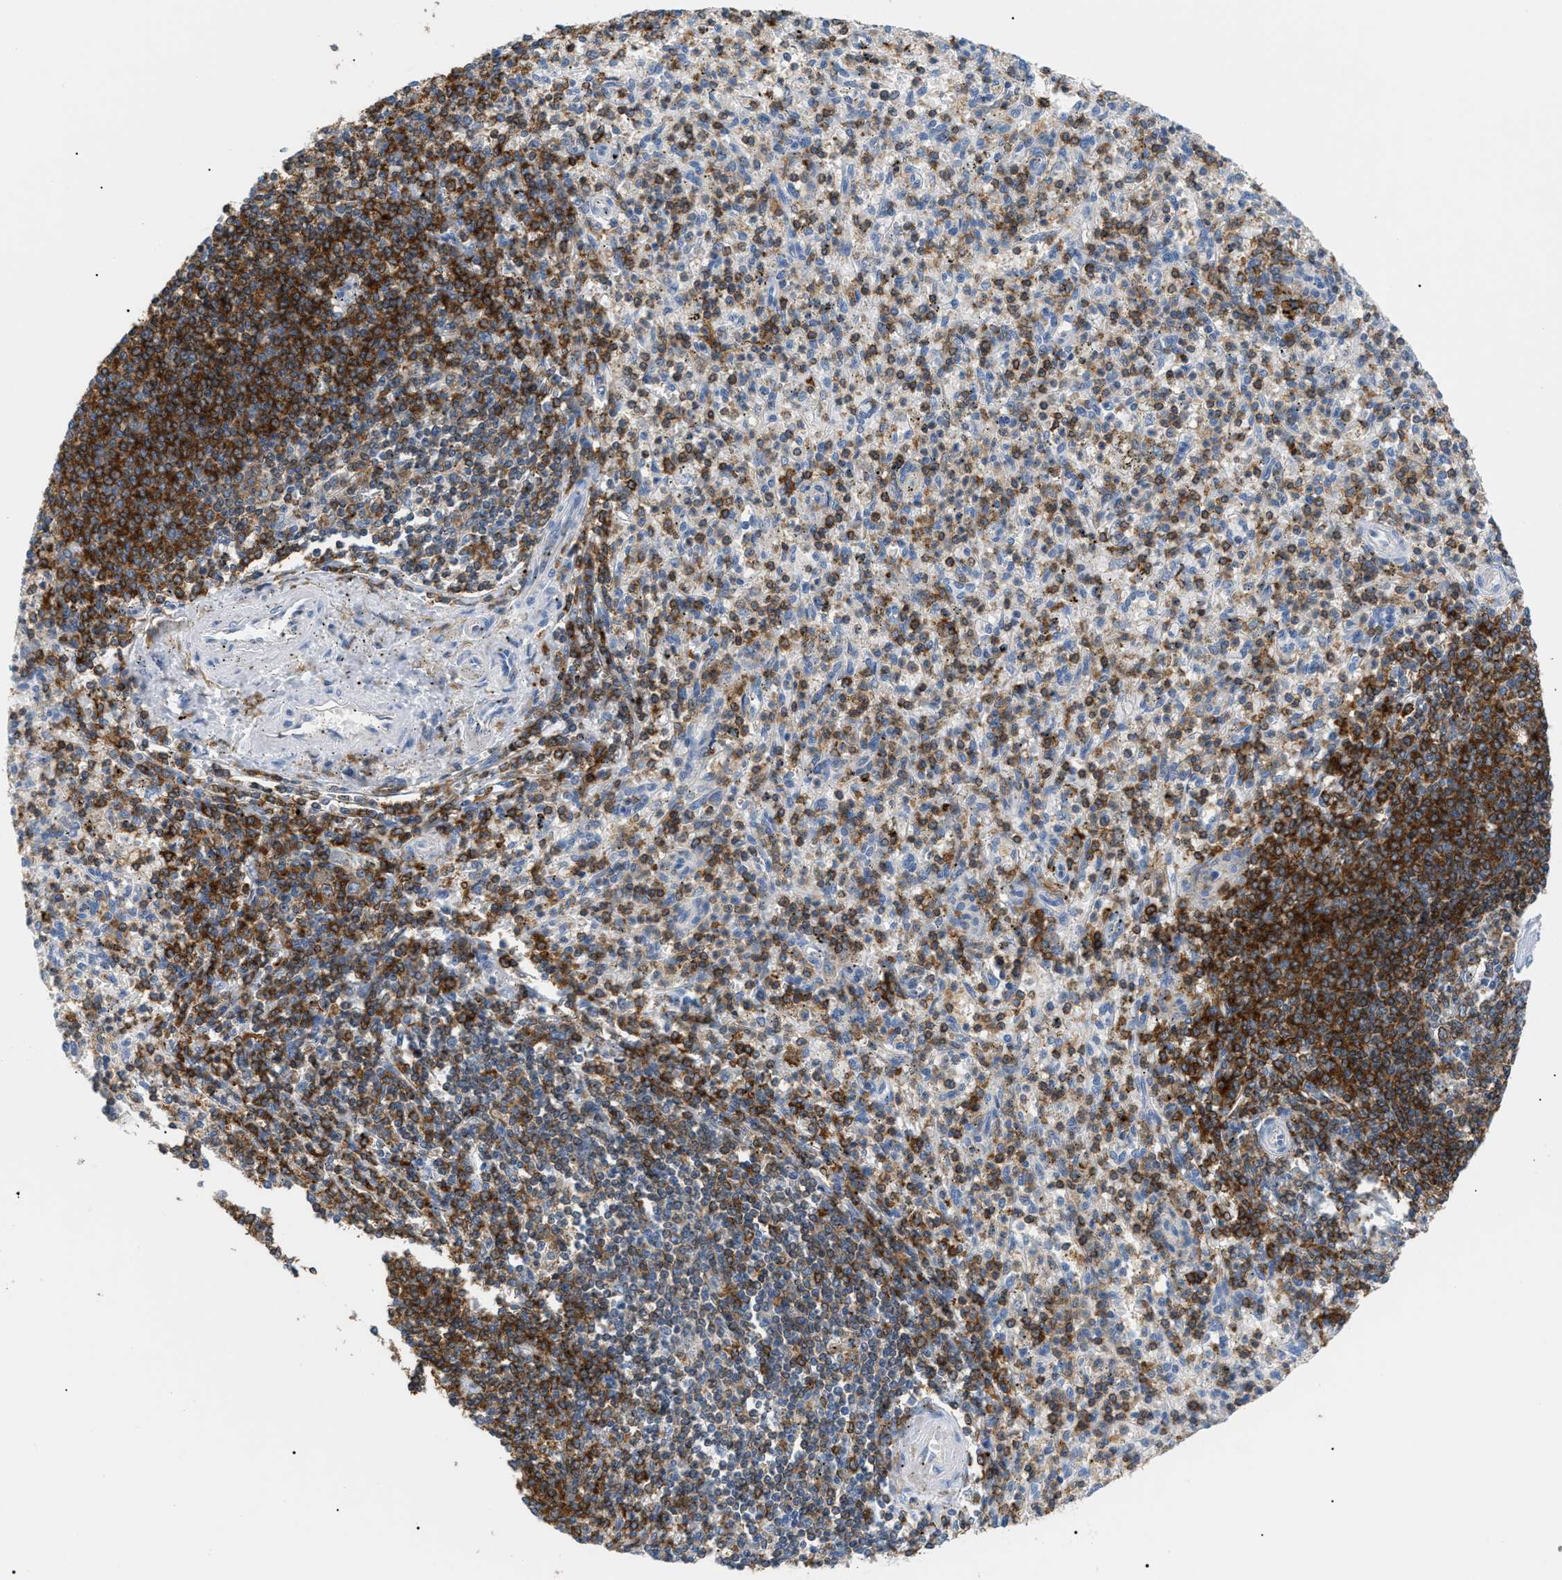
{"staining": {"intensity": "strong", "quantity": "25%-75%", "location": "cytoplasmic/membranous"}, "tissue": "spleen", "cell_type": "Cells in red pulp", "image_type": "normal", "snomed": [{"axis": "morphology", "description": "Normal tissue, NOS"}, {"axis": "topography", "description": "Spleen"}], "caption": "About 25%-75% of cells in red pulp in unremarkable human spleen exhibit strong cytoplasmic/membranous protein positivity as visualized by brown immunohistochemical staining.", "gene": "INPP5D", "patient": {"sex": "male", "age": 72}}